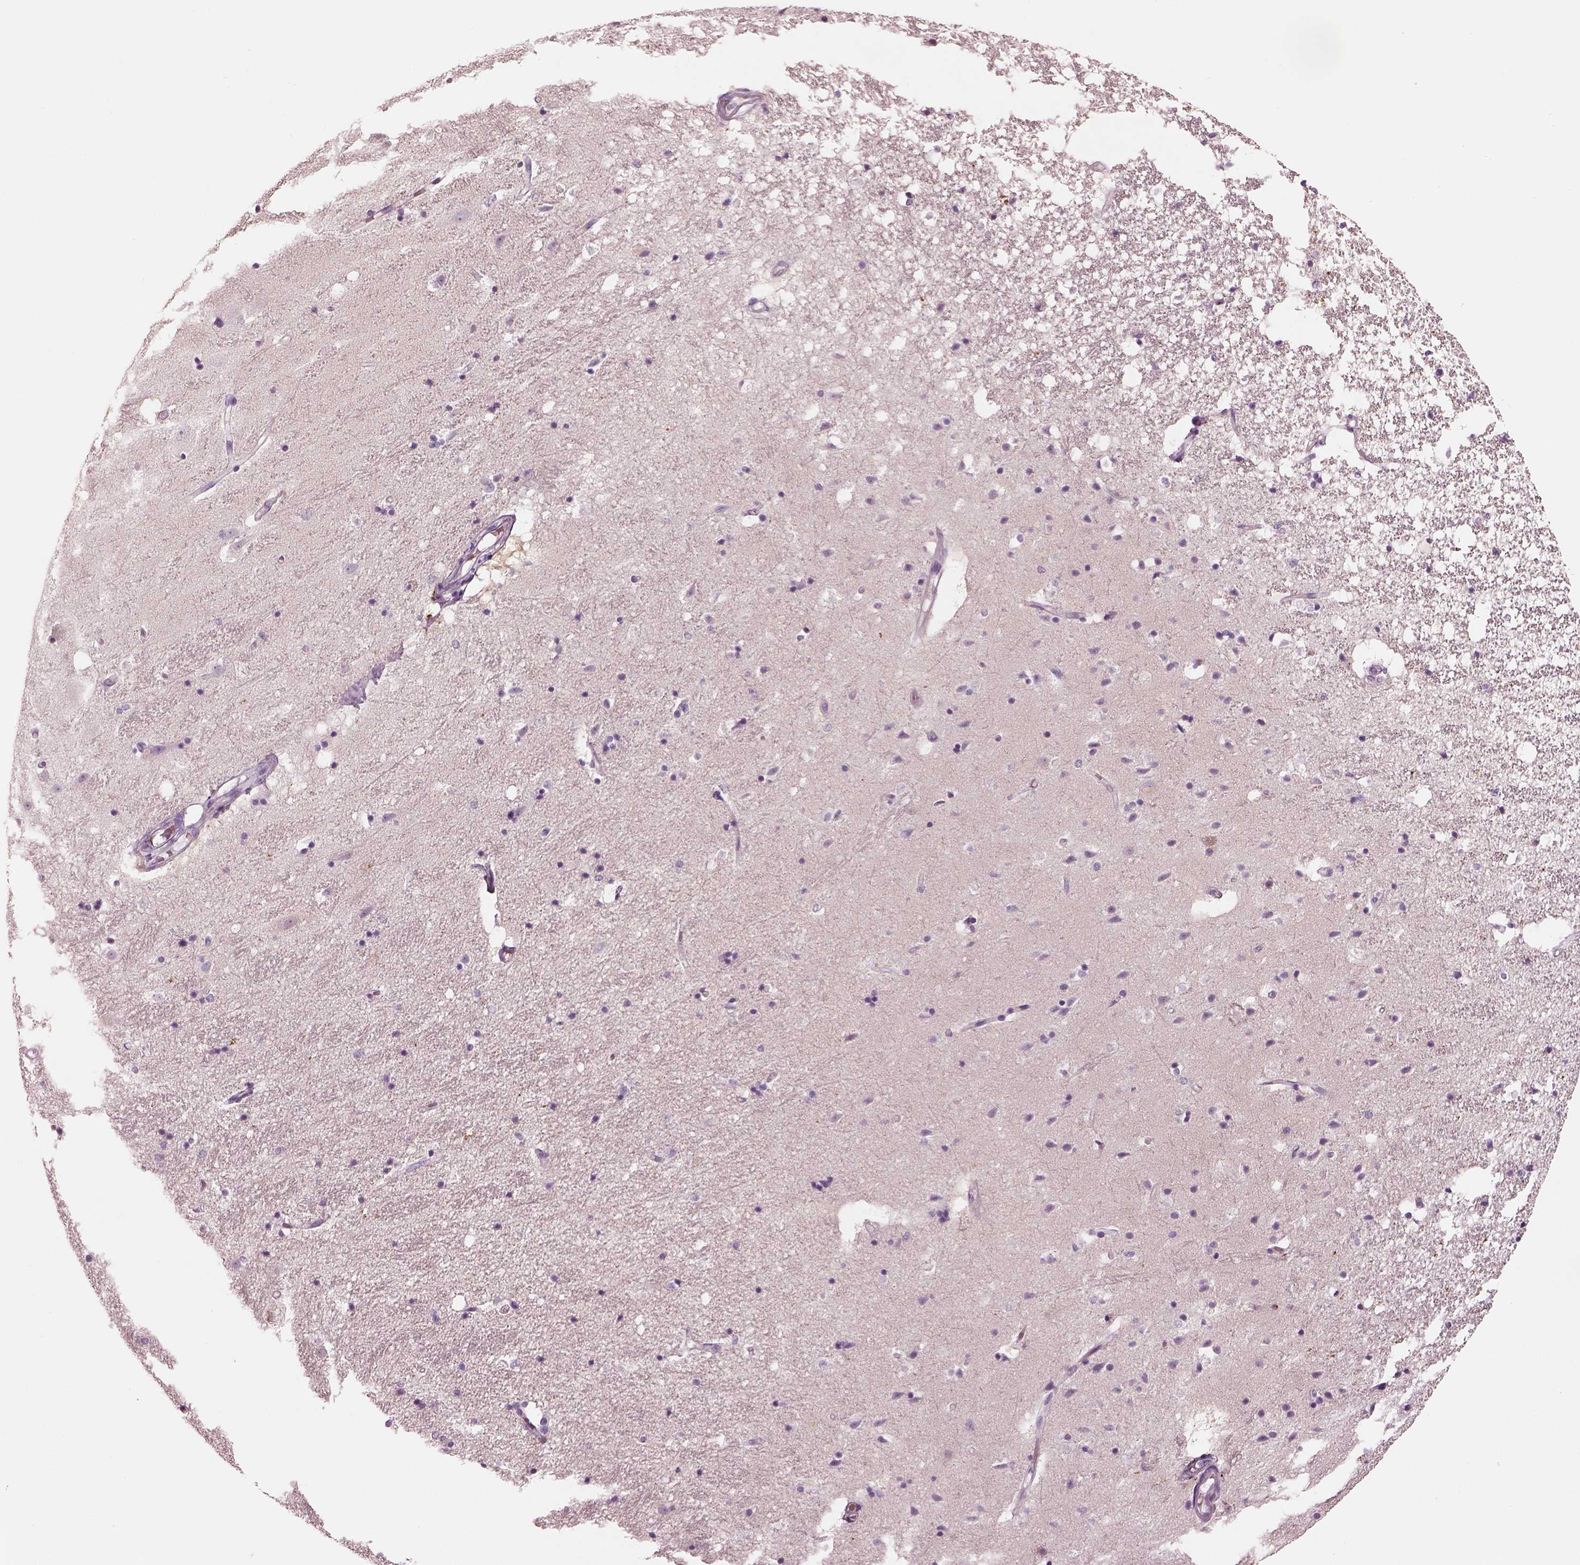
{"staining": {"intensity": "negative", "quantity": "none", "location": "none"}, "tissue": "hippocampus", "cell_type": "Glial cells", "image_type": "normal", "snomed": [{"axis": "morphology", "description": "Normal tissue, NOS"}, {"axis": "topography", "description": "Hippocampus"}], "caption": "Immunohistochemistry of normal human hippocampus reveals no positivity in glial cells. Brightfield microscopy of immunohistochemistry (IHC) stained with DAB (3,3'-diaminobenzidine) (brown) and hematoxylin (blue), captured at high magnification.", "gene": "ELSPBP1", "patient": {"sex": "male", "age": 49}}